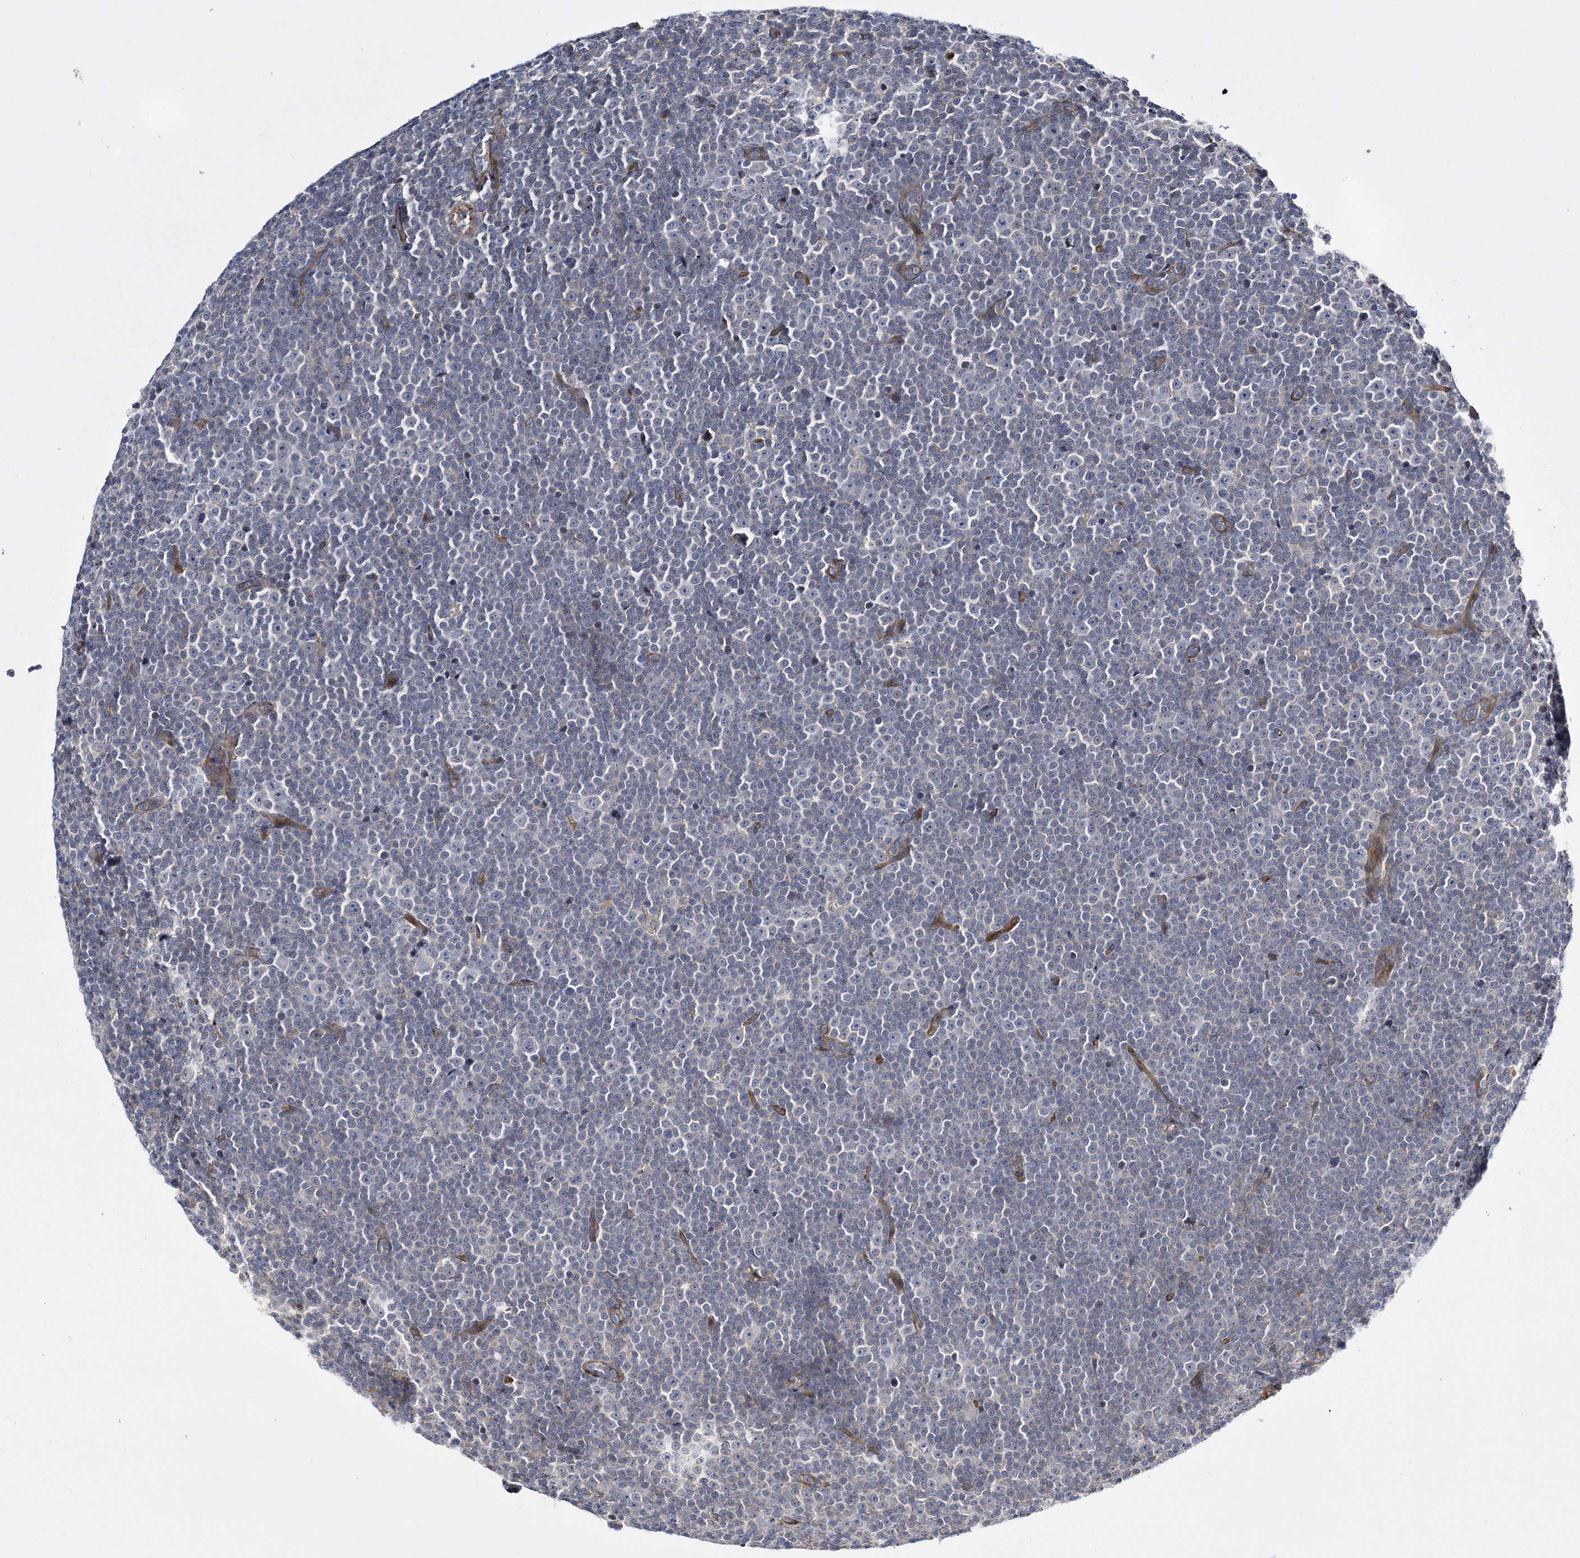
{"staining": {"intensity": "negative", "quantity": "none", "location": "none"}, "tissue": "lymphoma", "cell_type": "Tumor cells", "image_type": "cancer", "snomed": [{"axis": "morphology", "description": "Malignant lymphoma, non-Hodgkin's type, Low grade"}, {"axis": "topography", "description": "Lymph node"}], "caption": "DAB immunohistochemical staining of lymphoma reveals no significant expression in tumor cells. The staining is performed using DAB (3,3'-diaminobenzidine) brown chromogen with nuclei counter-stained in using hematoxylin.", "gene": "CALN1", "patient": {"sex": "female", "age": 67}}